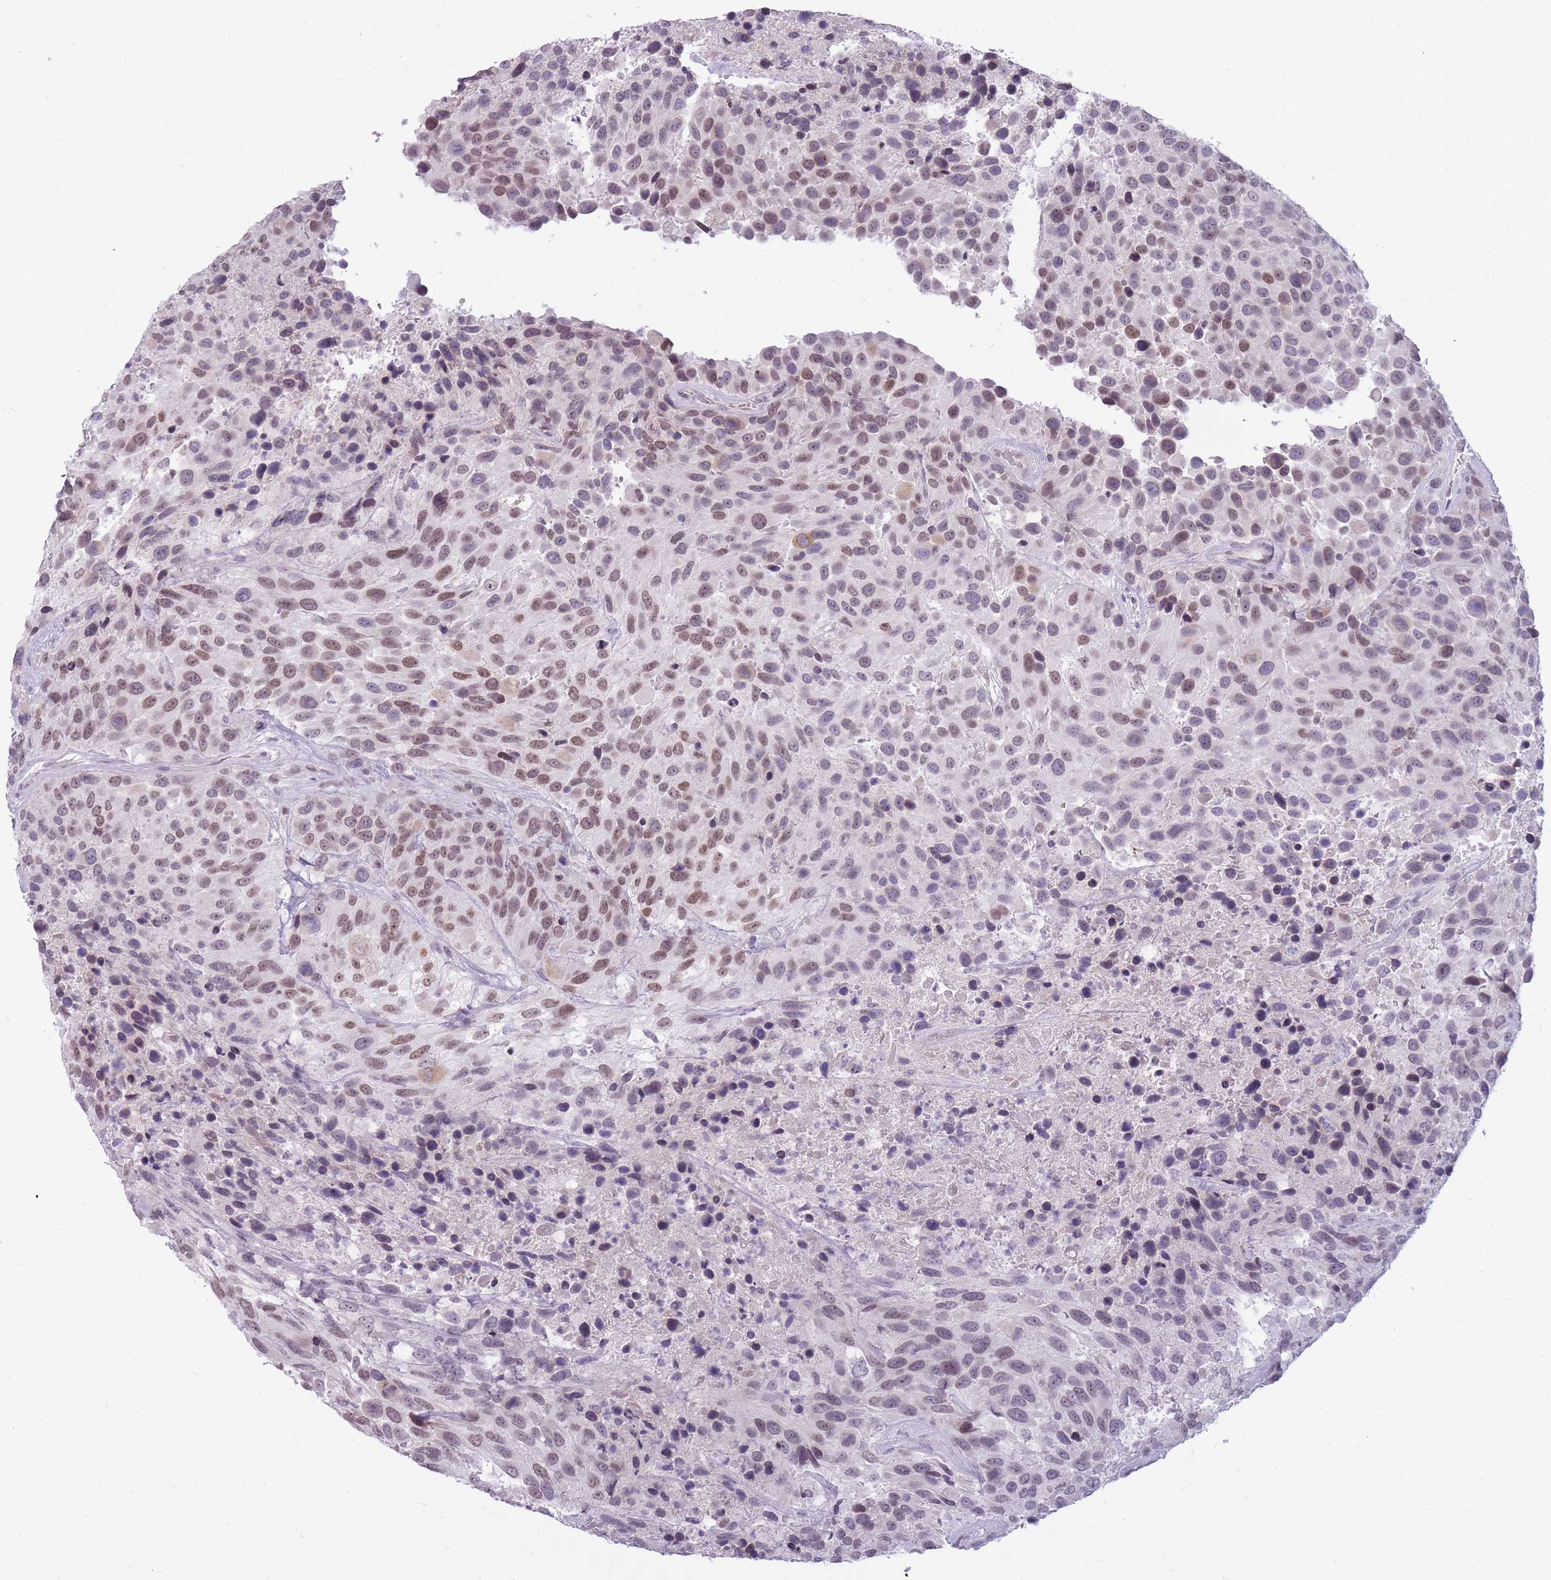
{"staining": {"intensity": "moderate", "quantity": ">75%", "location": "nuclear"}, "tissue": "urothelial cancer", "cell_type": "Tumor cells", "image_type": "cancer", "snomed": [{"axis": "morphology", "description": "Urothelial carcinoma, High grade"}, {"axis": "topography", "description": "Urinary bladder"}], "caption": "IHC (DAB) staining of urothelial carcinoma (high-grade) exhibits moderate nuclear protein positivity in about >75% of tumor cells. The protein is stained brown, and the nuclei are stained in blue (DAB (3,3'-diaminobenzidine) IHC with brightfield microscopy, high magnification).", "gene": "POMZP3", "patient": {"sex": "female", "age": 70}}